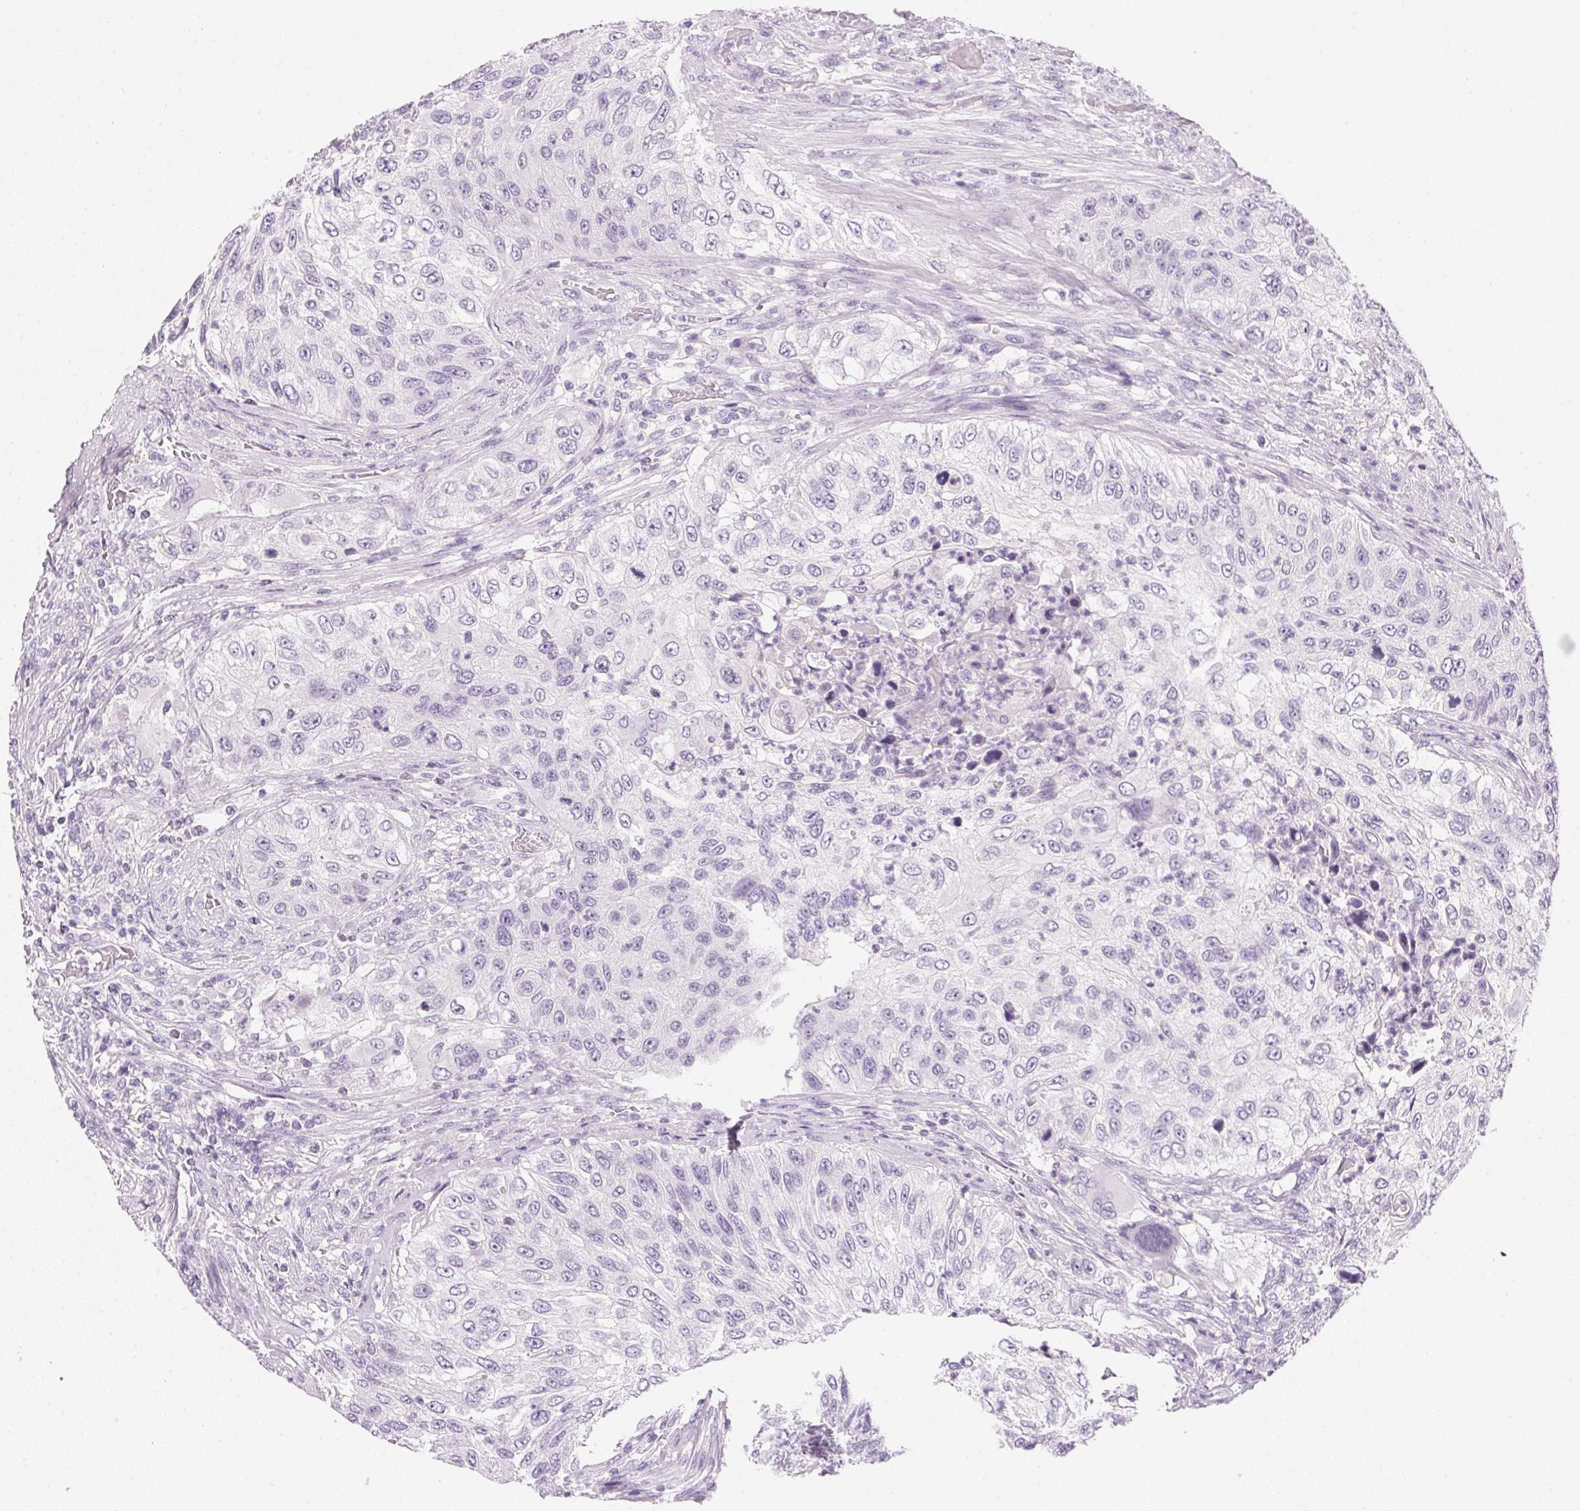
{"staining": {"intensity": "negative", "quantity": "none", "location": "none"}, "tissue": "urothelial cancer", "cell_type": "Tumor cells", "image_type": "cancer", "snomed": [{"axis": "morphology", "description": "Urothelial carcinoma, High grade"}, {"axis": "topography", "description": "Urinary bladder"}], "caption": "Tumor cells show no significant protein staining in urothelial cancer.", "gene": "IGFBP1", "patient": {"sex": "female", "age": 60}}